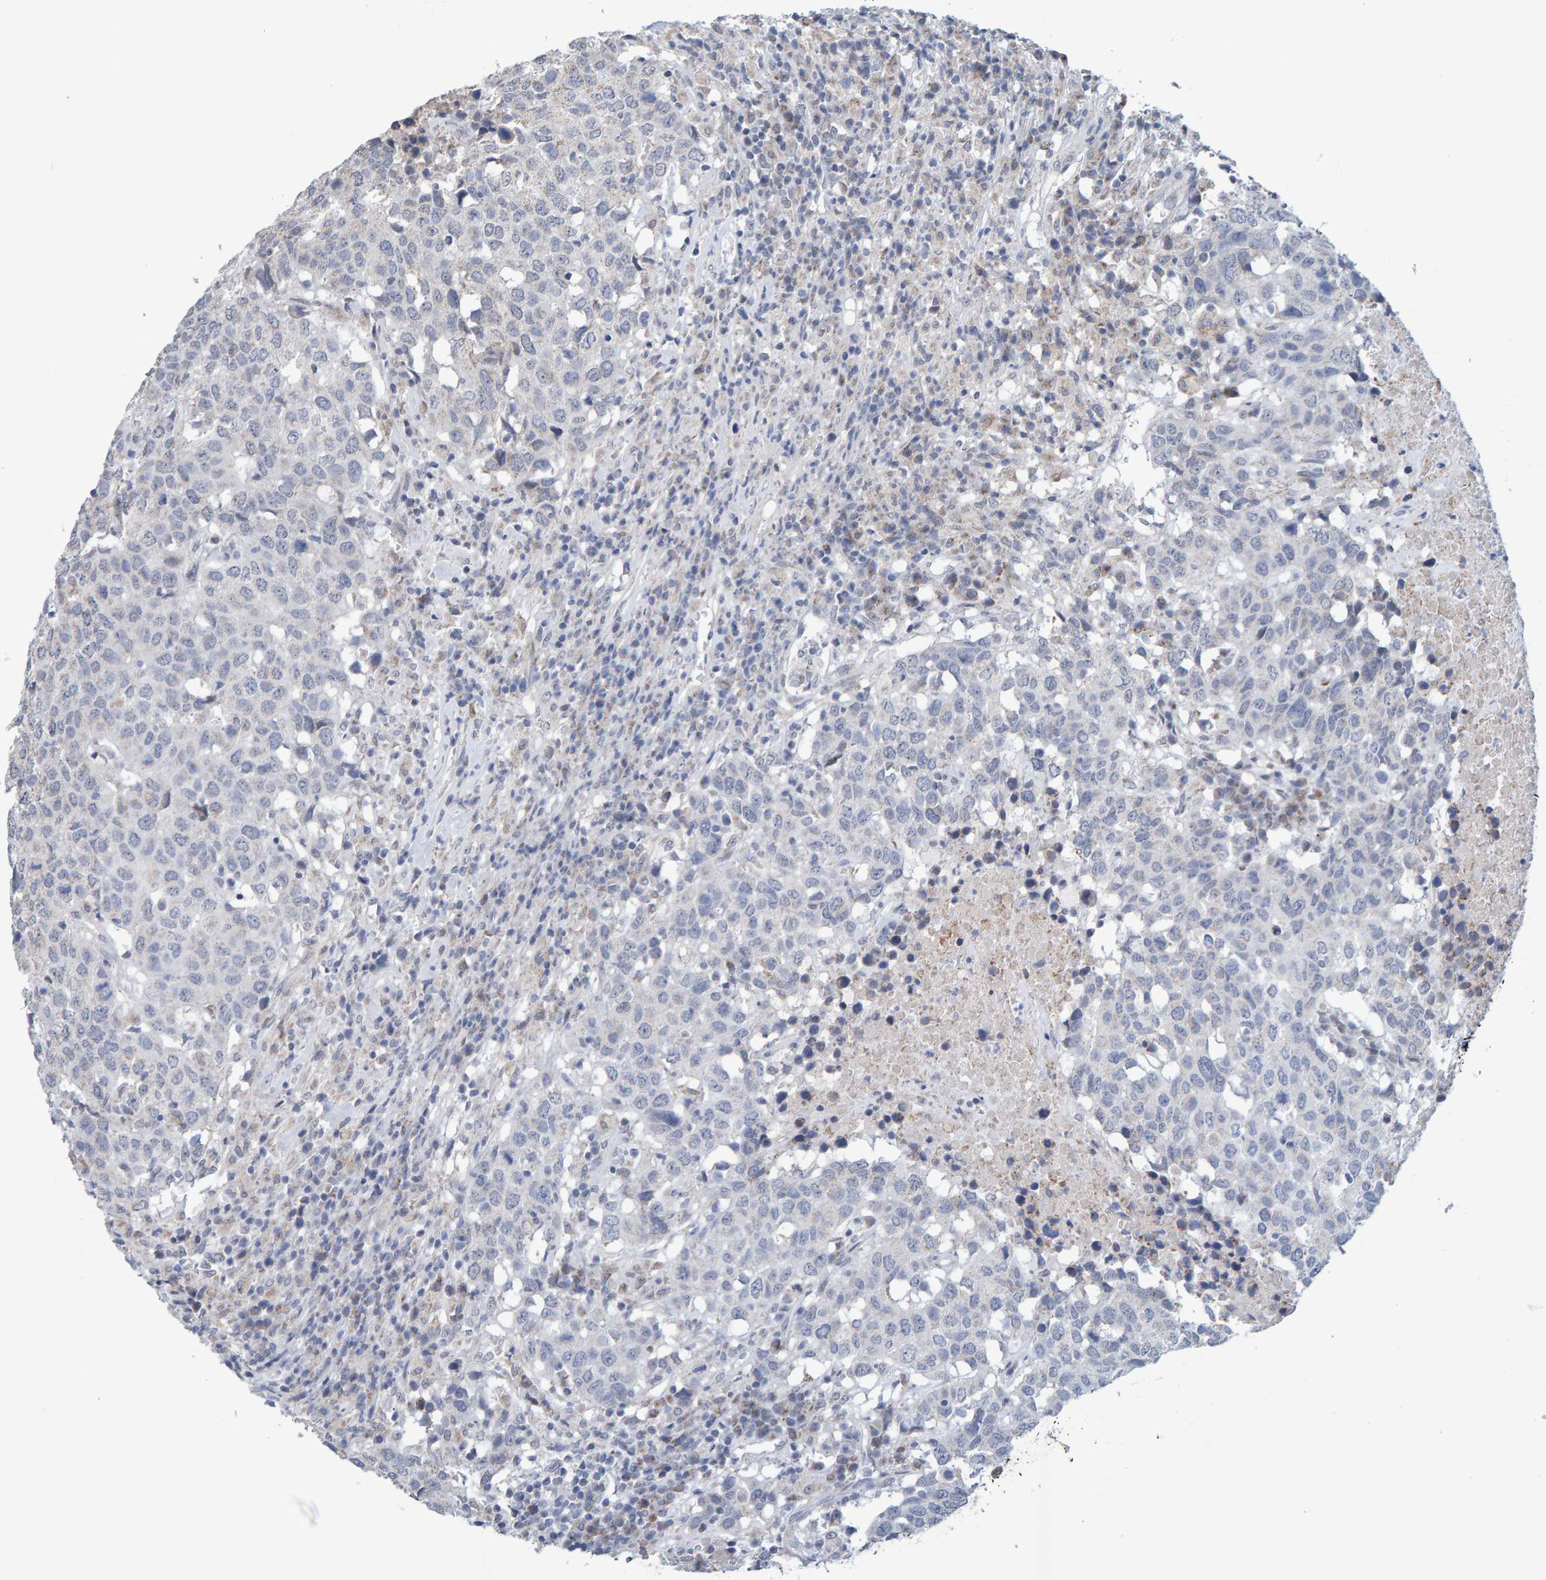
{"staining": {"intensity": "negative", "quantity": "none", "location": "none"}, "tissue": "head and neck cancer", "cell_type": "Tumor cells", "image_type": "cancer", "snomed": [{"axis": "morphology", "description": "Squamous cell carcinoma, NOS"}, {"axis": "topography", "description": "Head-Neck"}], "caption": "A photomicrograph of human head and neck squamous cell carcinoma is negative for staining in tumor cells. The staining was performed using DAB (3,3'-diaminobenzidine) to visualize the protein expression in brown, while the nuclei were stained in blue with hematoxylin (Magnification: 20x).", "gene": "USP43", "patient": {"sex": "male", "age": 66}}